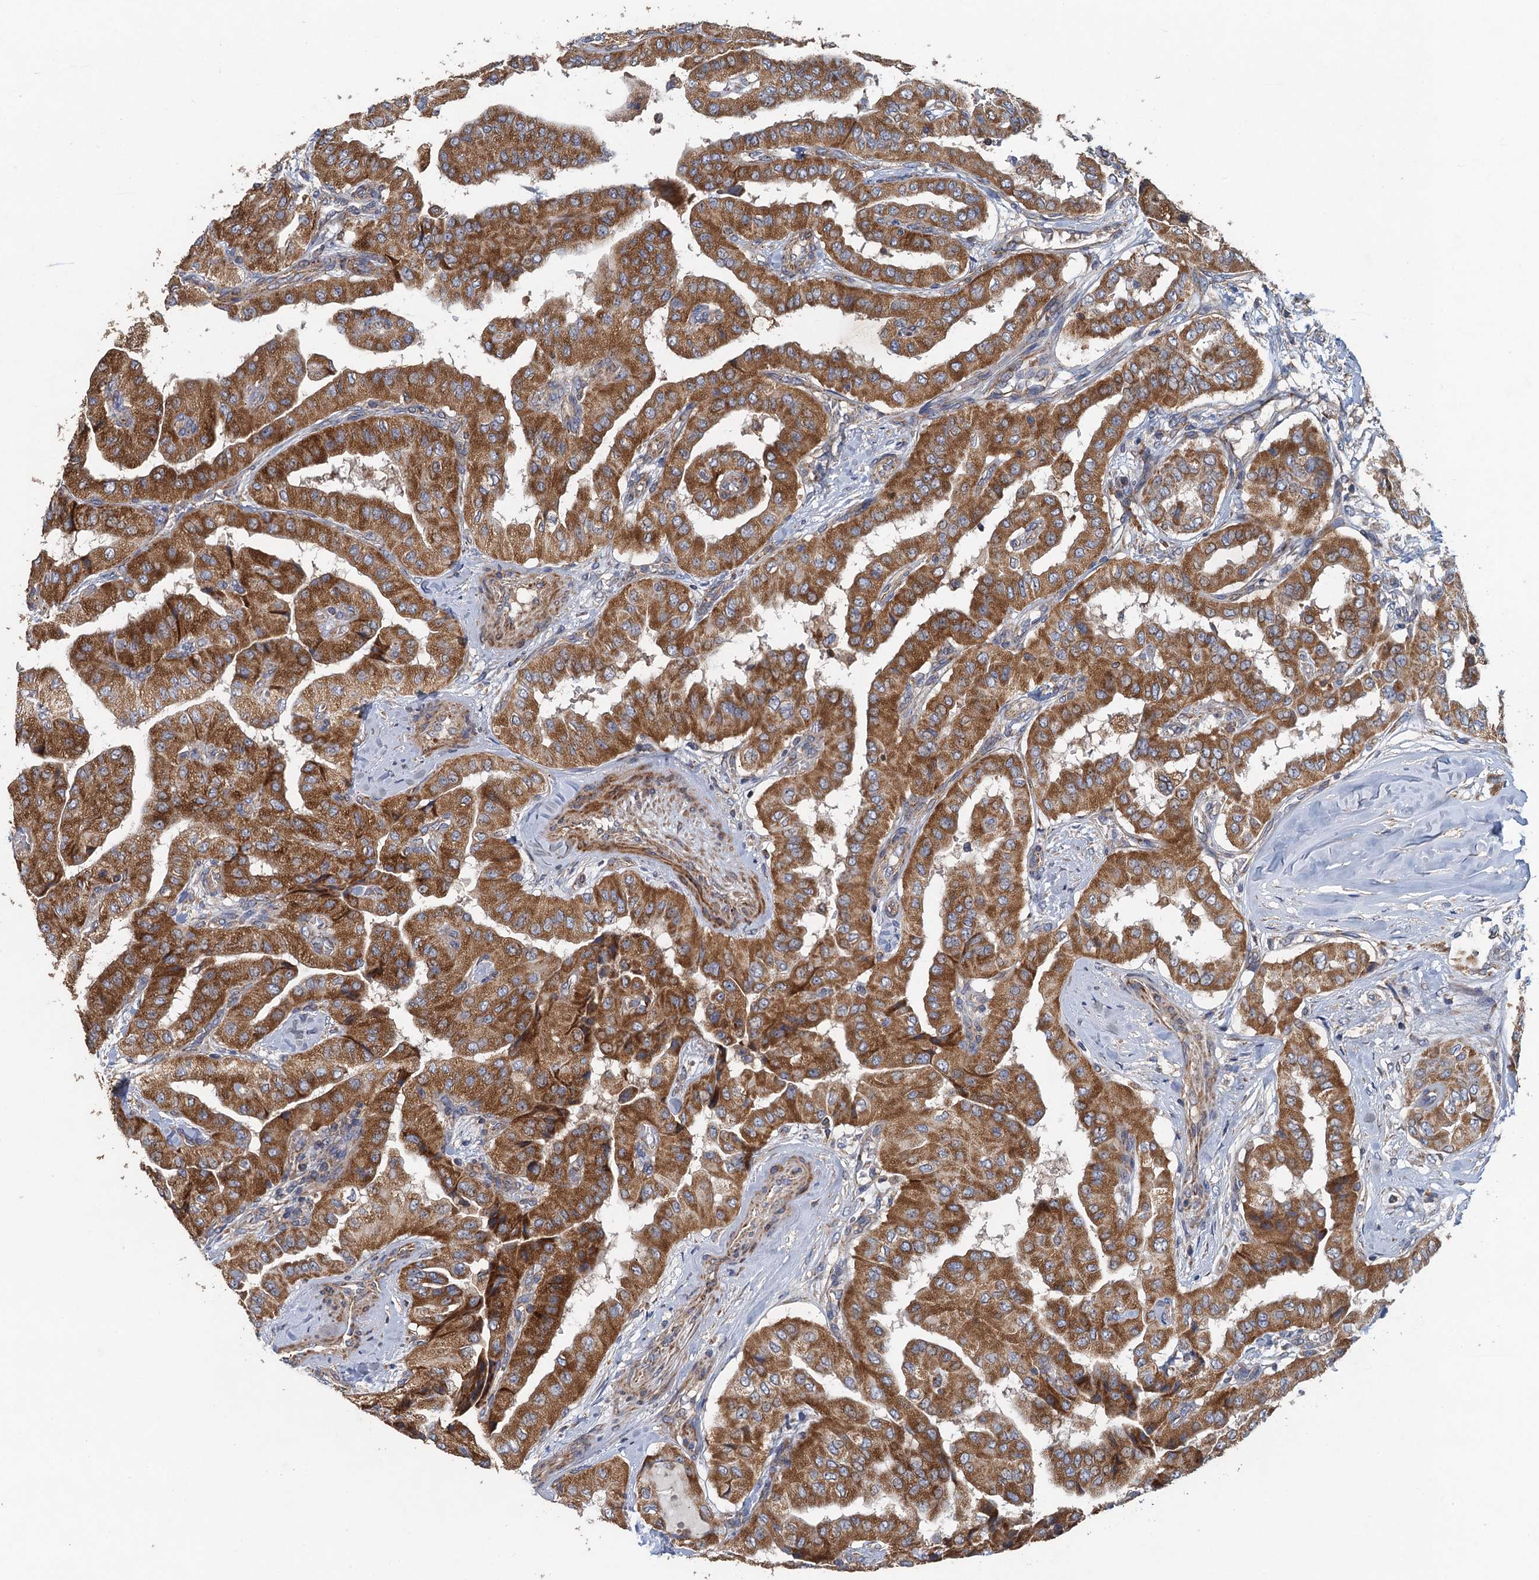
{"staining": {"intensity": "moderate", "quantity": ">75%", "location": "cytoplasmic/membranous"}, "tissue": "thyroid cancer", "cell_type": "Tumor cells", "image_type": "cancer", "snomed": [{"axis": "morphology", "description": "Papillary adenocarcinoma, NOS"}, {"axis": "topography", "description": "Thyroid gland"}], "caption": "This histopathology image shows immunohistochemistry staining of papillary adenocarcinoma (thyroid), with medium moderate cytoplasmic/membranous positivity in approximately >75% of tumor cells.", "gene": "BCS1L", "patient": {"sex": "female", "age": 59}}